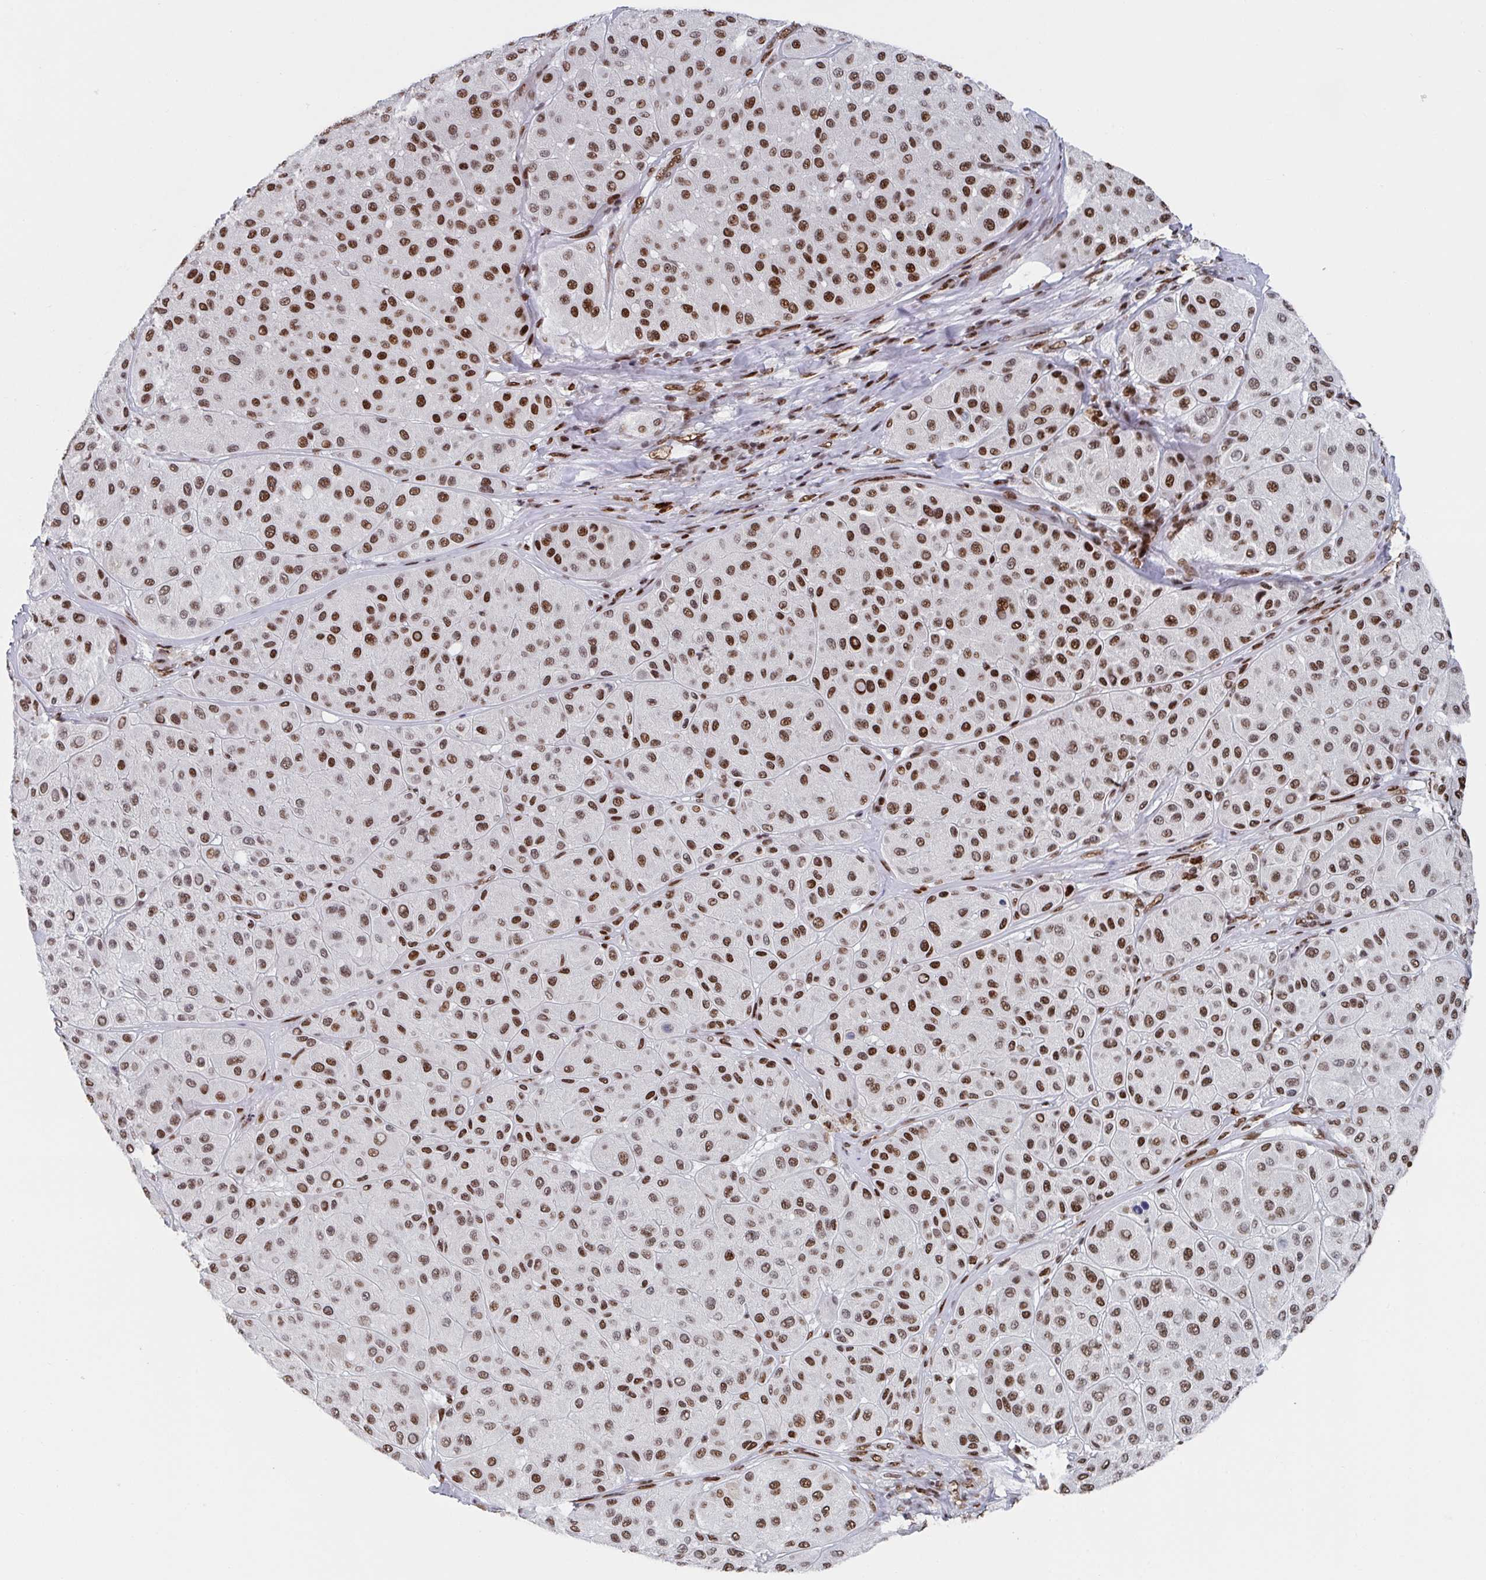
{"staining": {"intensity": "strong", "quantity": ">75%", "location": "nuclear"}, "tissue": "melanoma", "cell_type": "Tumor cells", "image_type": "cancer", "snomed": [{"axis": "morphology", "description": "Malignant melanoma, Metastatic site"}, {"axis": "topography", "description": "Smooth muscle"}], "caption": "Immunohistochemistry (IHC) staining of melanoma, which reveals high levels of strong nuclear positivity in approximately >75% of tumor cells indicating strong nuclear protein expression. The staining was performed using DAB (3,3'-diaminobenzidine) (brown) for protein detection and nuclei were counterstained in hematoxylin (blue).", "gene": "ZNF607", "patient": {"sex": "male", "age": 41}}